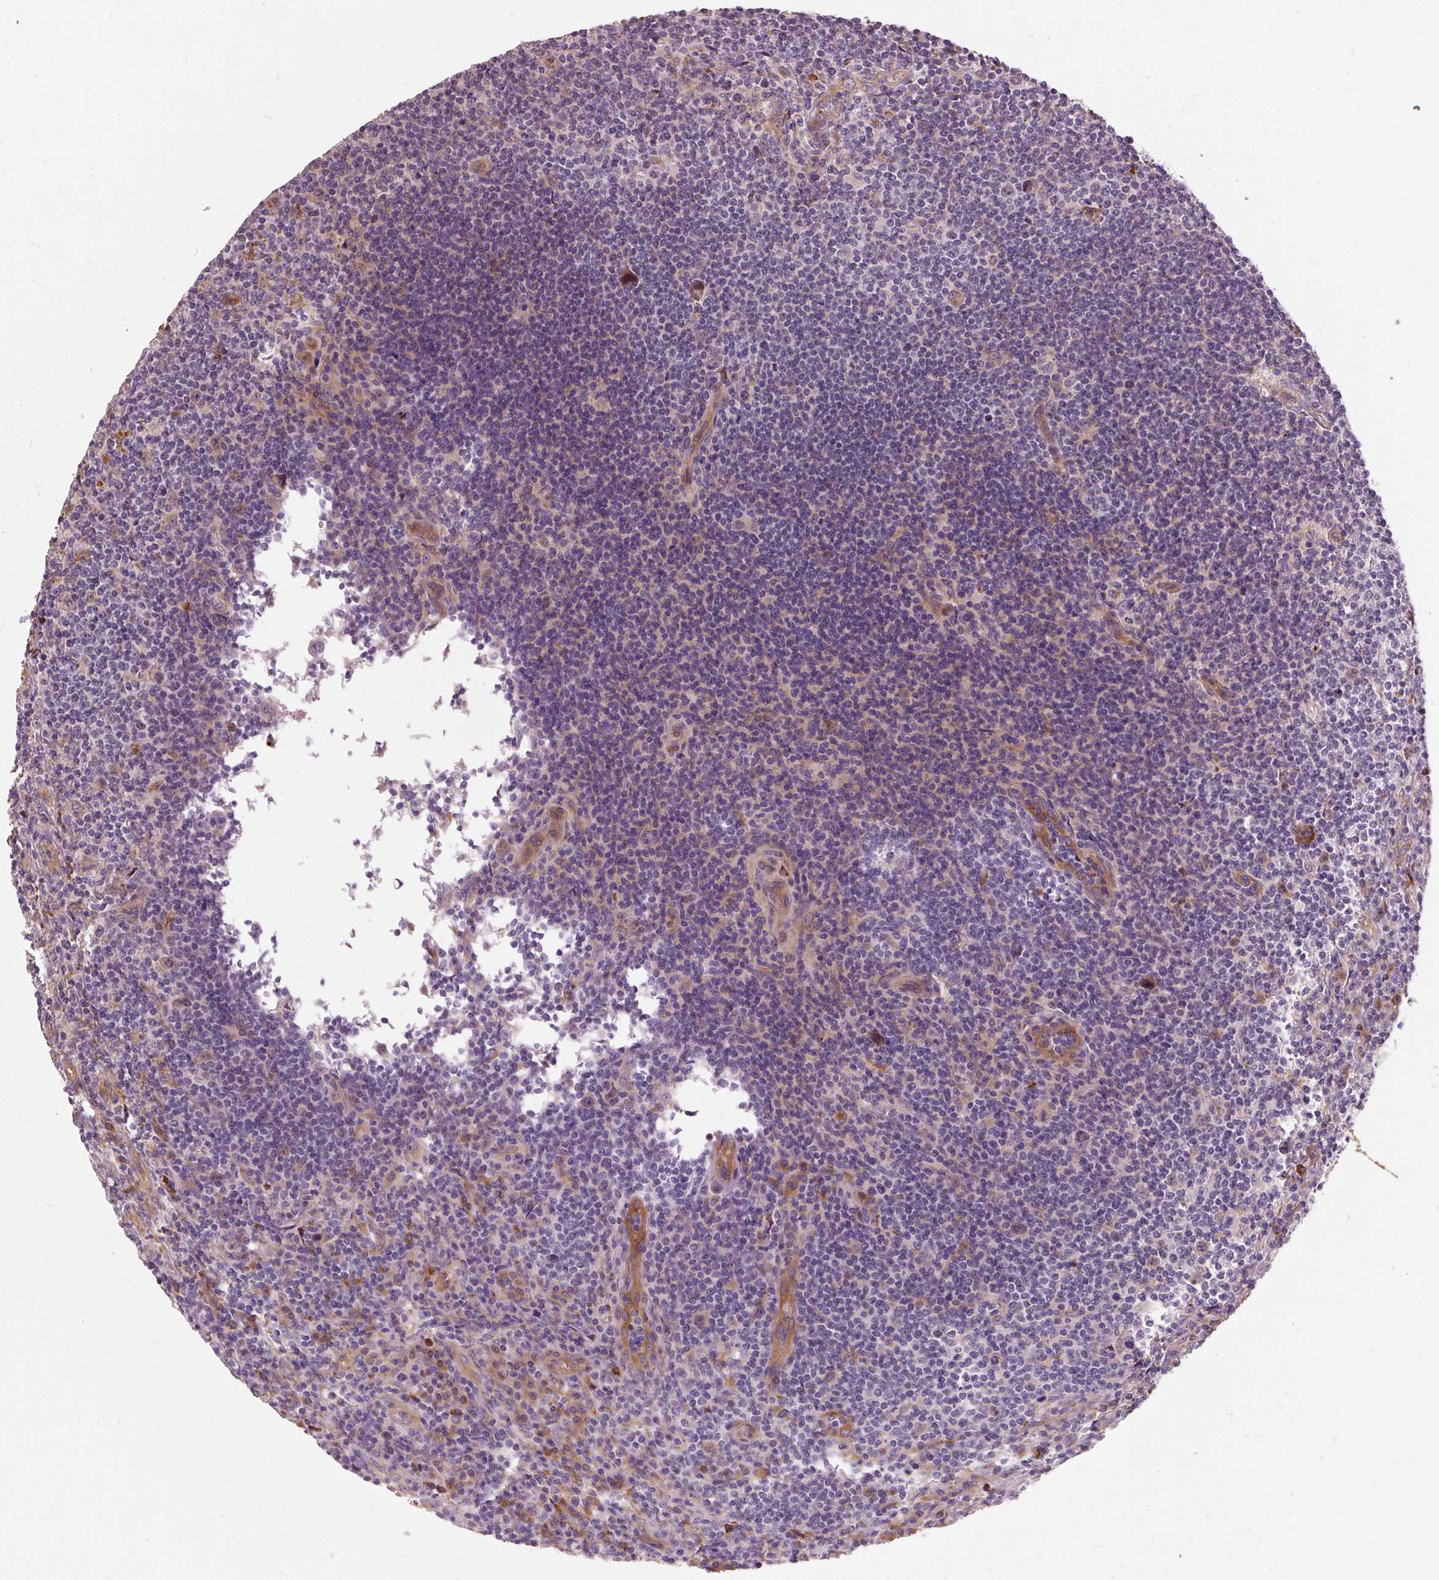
{"staining": {"intensity": "weak", "quantity": "<25%", "location": "cytoplasmic/membranous"}, "tissue": "lymphoma", "cell_type": "Tumor cells", "image_type": "cancer", "snomed": [{"axis": "morphology", "description": "Hodgkin's disease, NOS"}, {"axis": "topography", "description": "Lymph node"}], "caption": "Tumor cells show no significant staining in Hodgkin's disease.", "gene": "TBC1D4", "patient": {"sex": "male", "age": 83}}